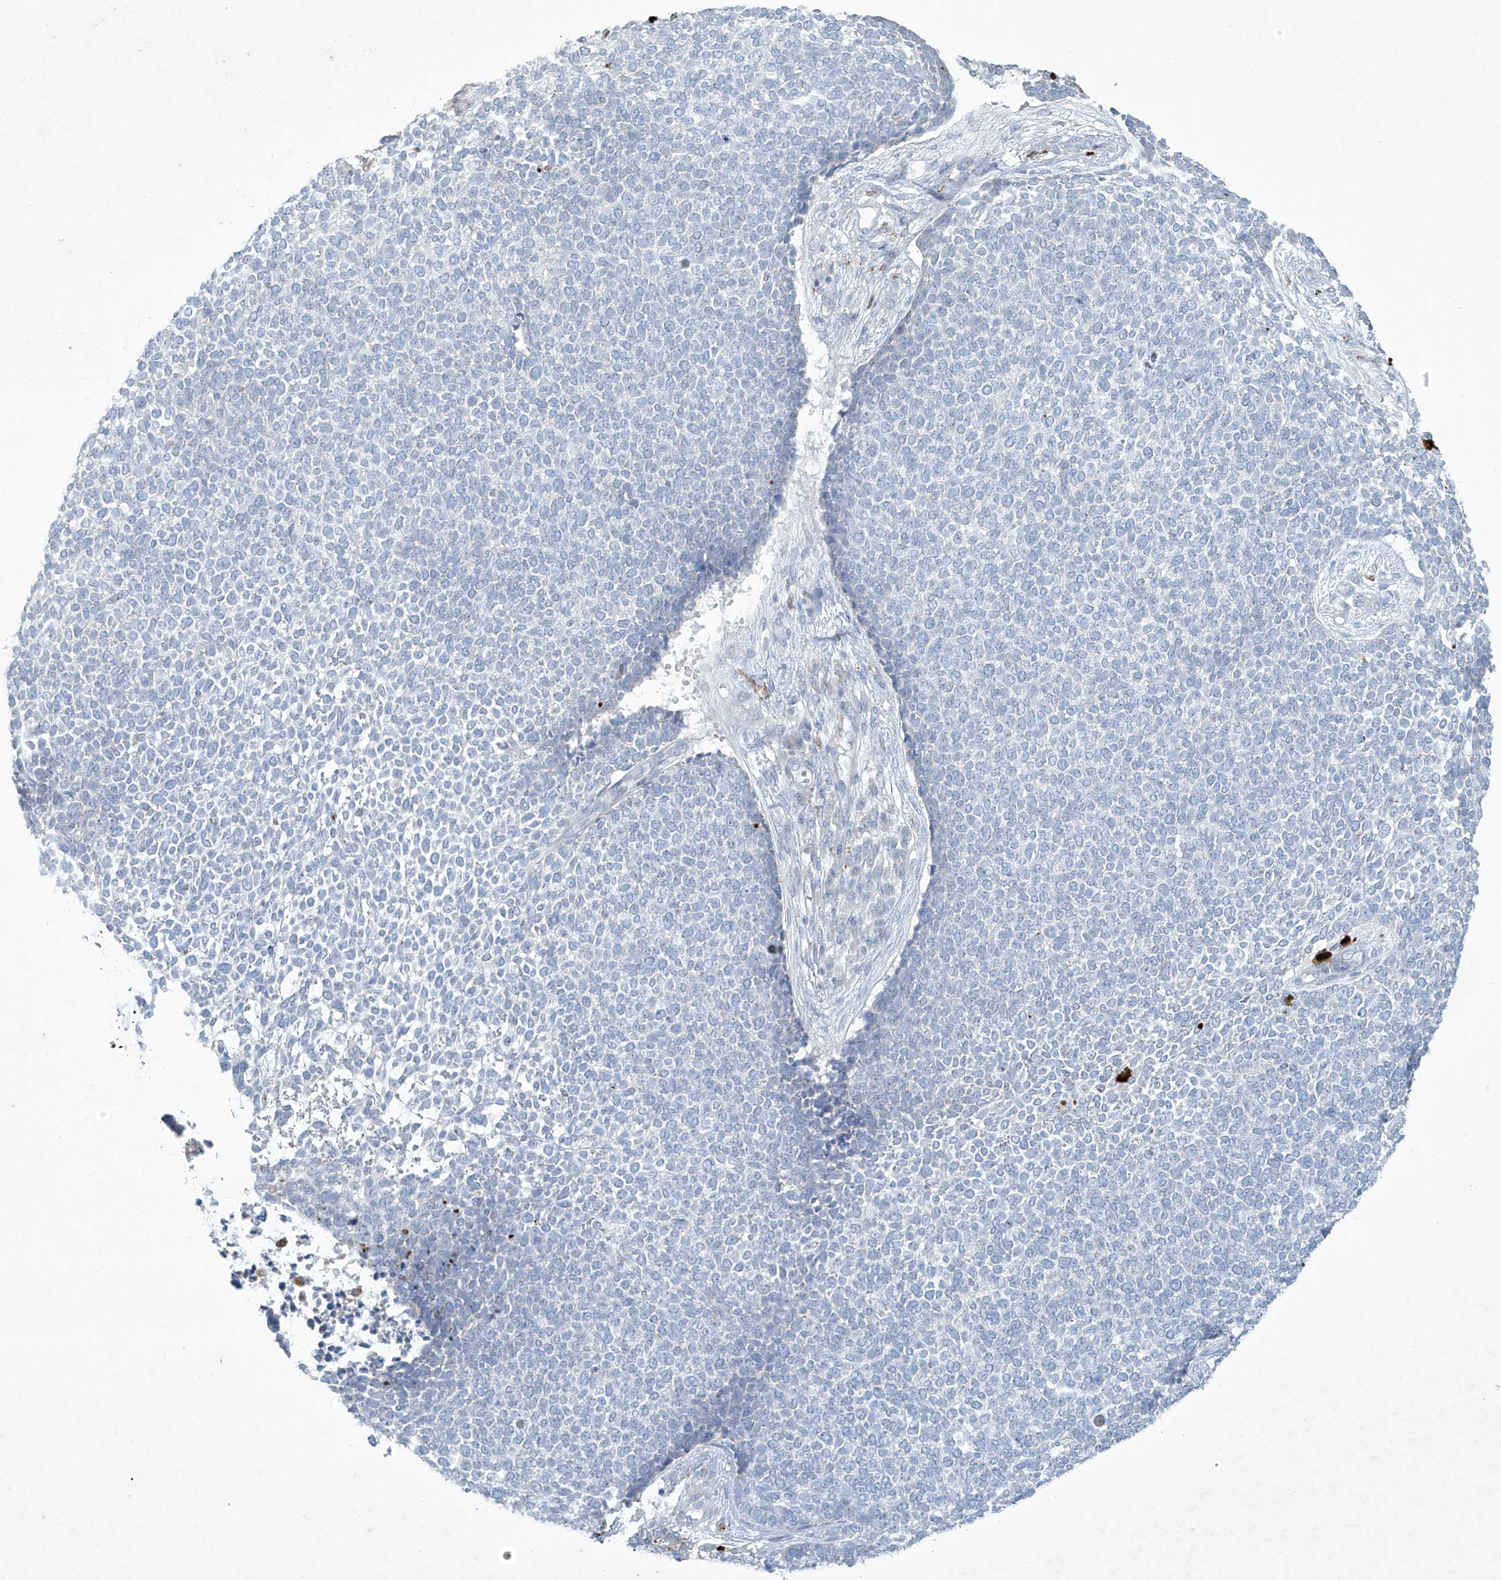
{"staining": {"intensity": "negative", "quantity": "none", "location": "none"}, "tissue": "skin cancer", "cell_type": "Tumor cells", "image_type": "cancer", "snomed": [{"axis": "morphology", "description": "Basal cell carcinoma"}, {"axis": "topography", "description": "Skin"}], "caption": "Immunohistochemical staining of human skin basal cell carcinoma shows no significant expression in tumor cells.", "gene": "TUBE1", "patient": {"sex": "female", "age": 84}}